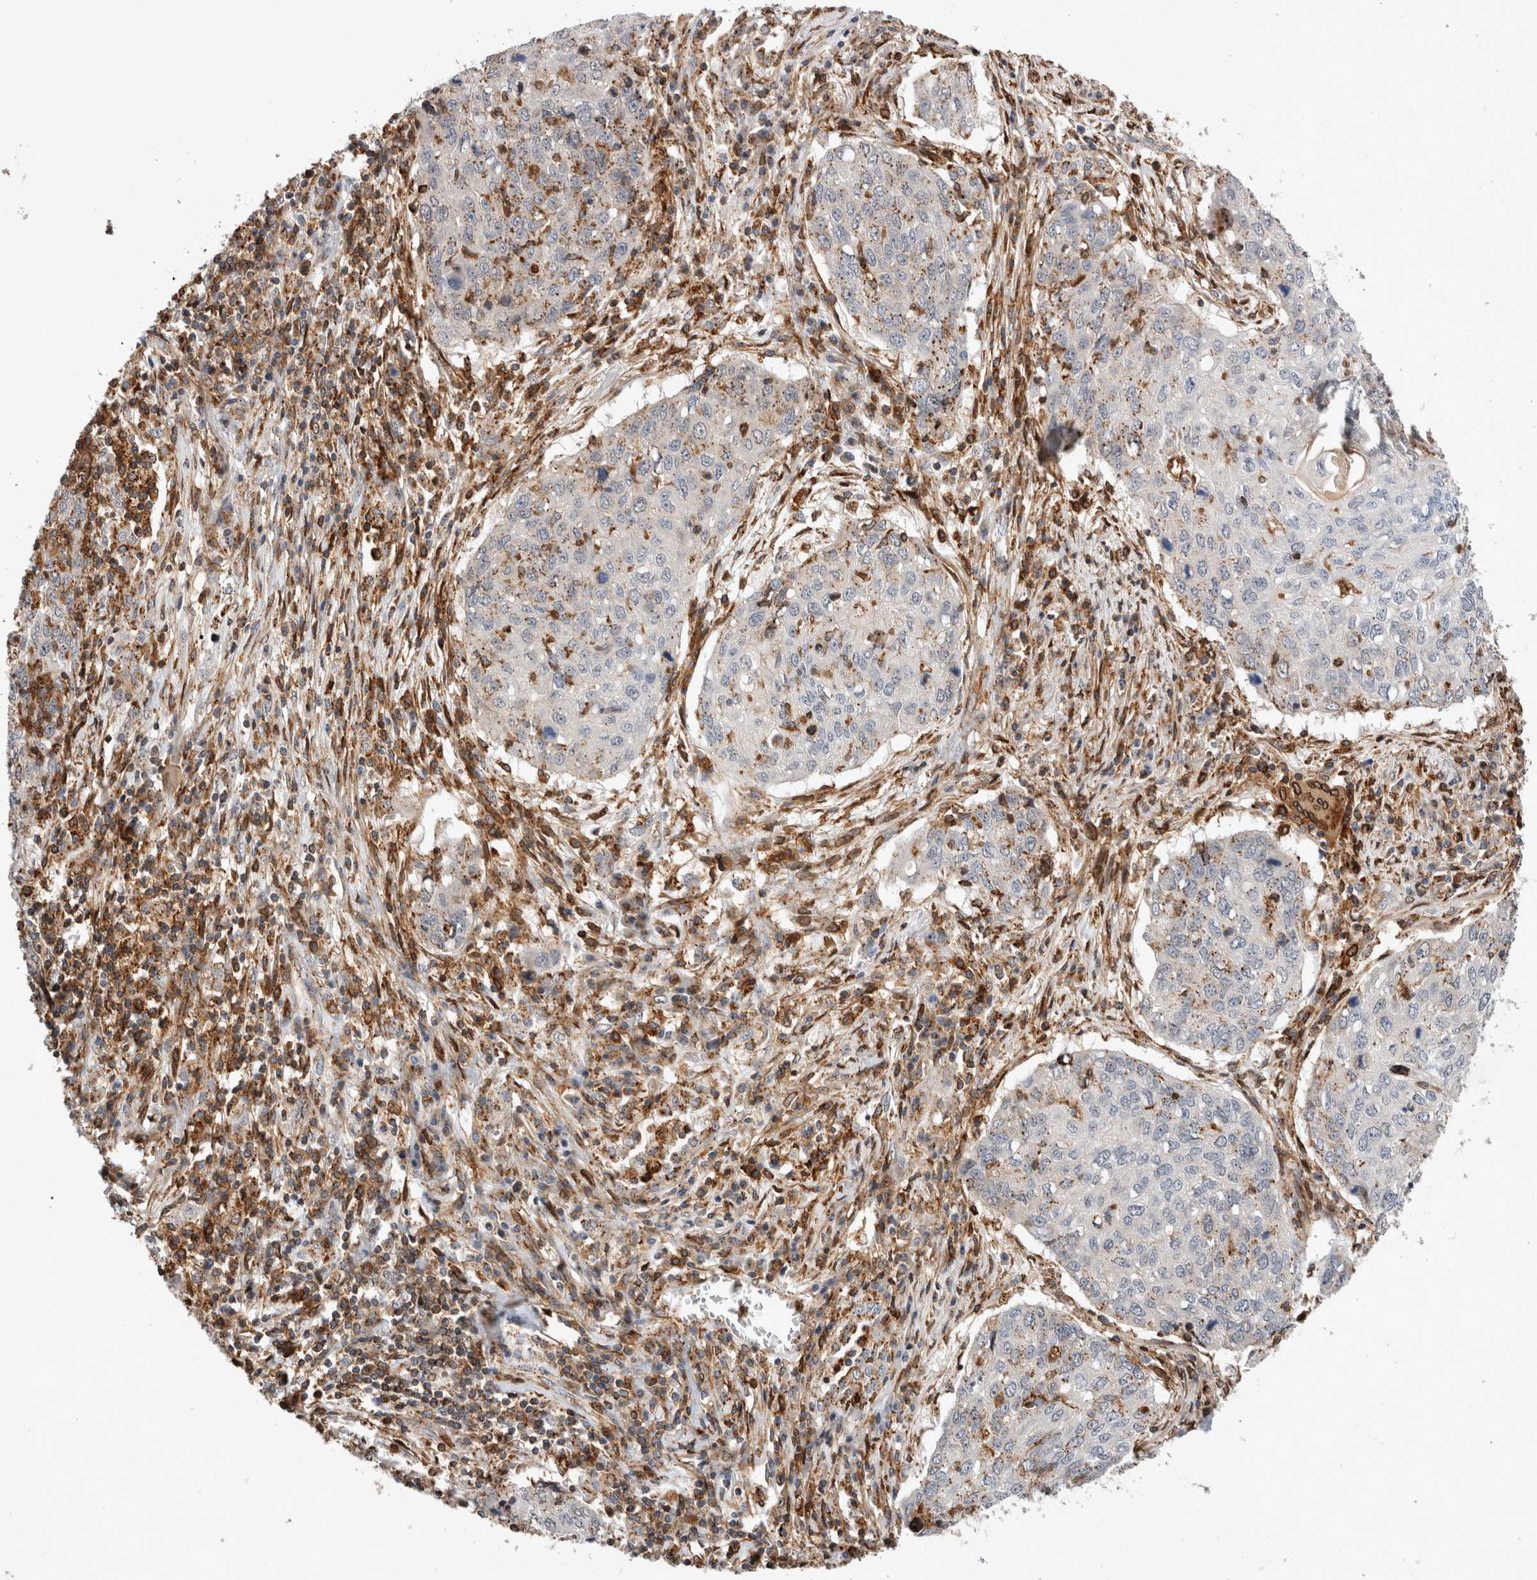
{"staining": {"intensity": "weak", "quantity": "25%-75%", "location": "cytoplasmic/membranous"}, "tissue": "lung cancer", "cell_type": "Tumor cells", "image_type": "cancer", "snomed": [{"axis": "morphology", "description": "Squamous cell carcinoma, NOS"}, {"axis": "topography", "description": "Lung"}], "caption": "Lung squamous cell carcinoma stained for a protein exhibits weak cytoplasmic/membranous positivity in tumor cells.", "gene": "CCDC88B", "patient": {"sex": "female", "age": 63}}